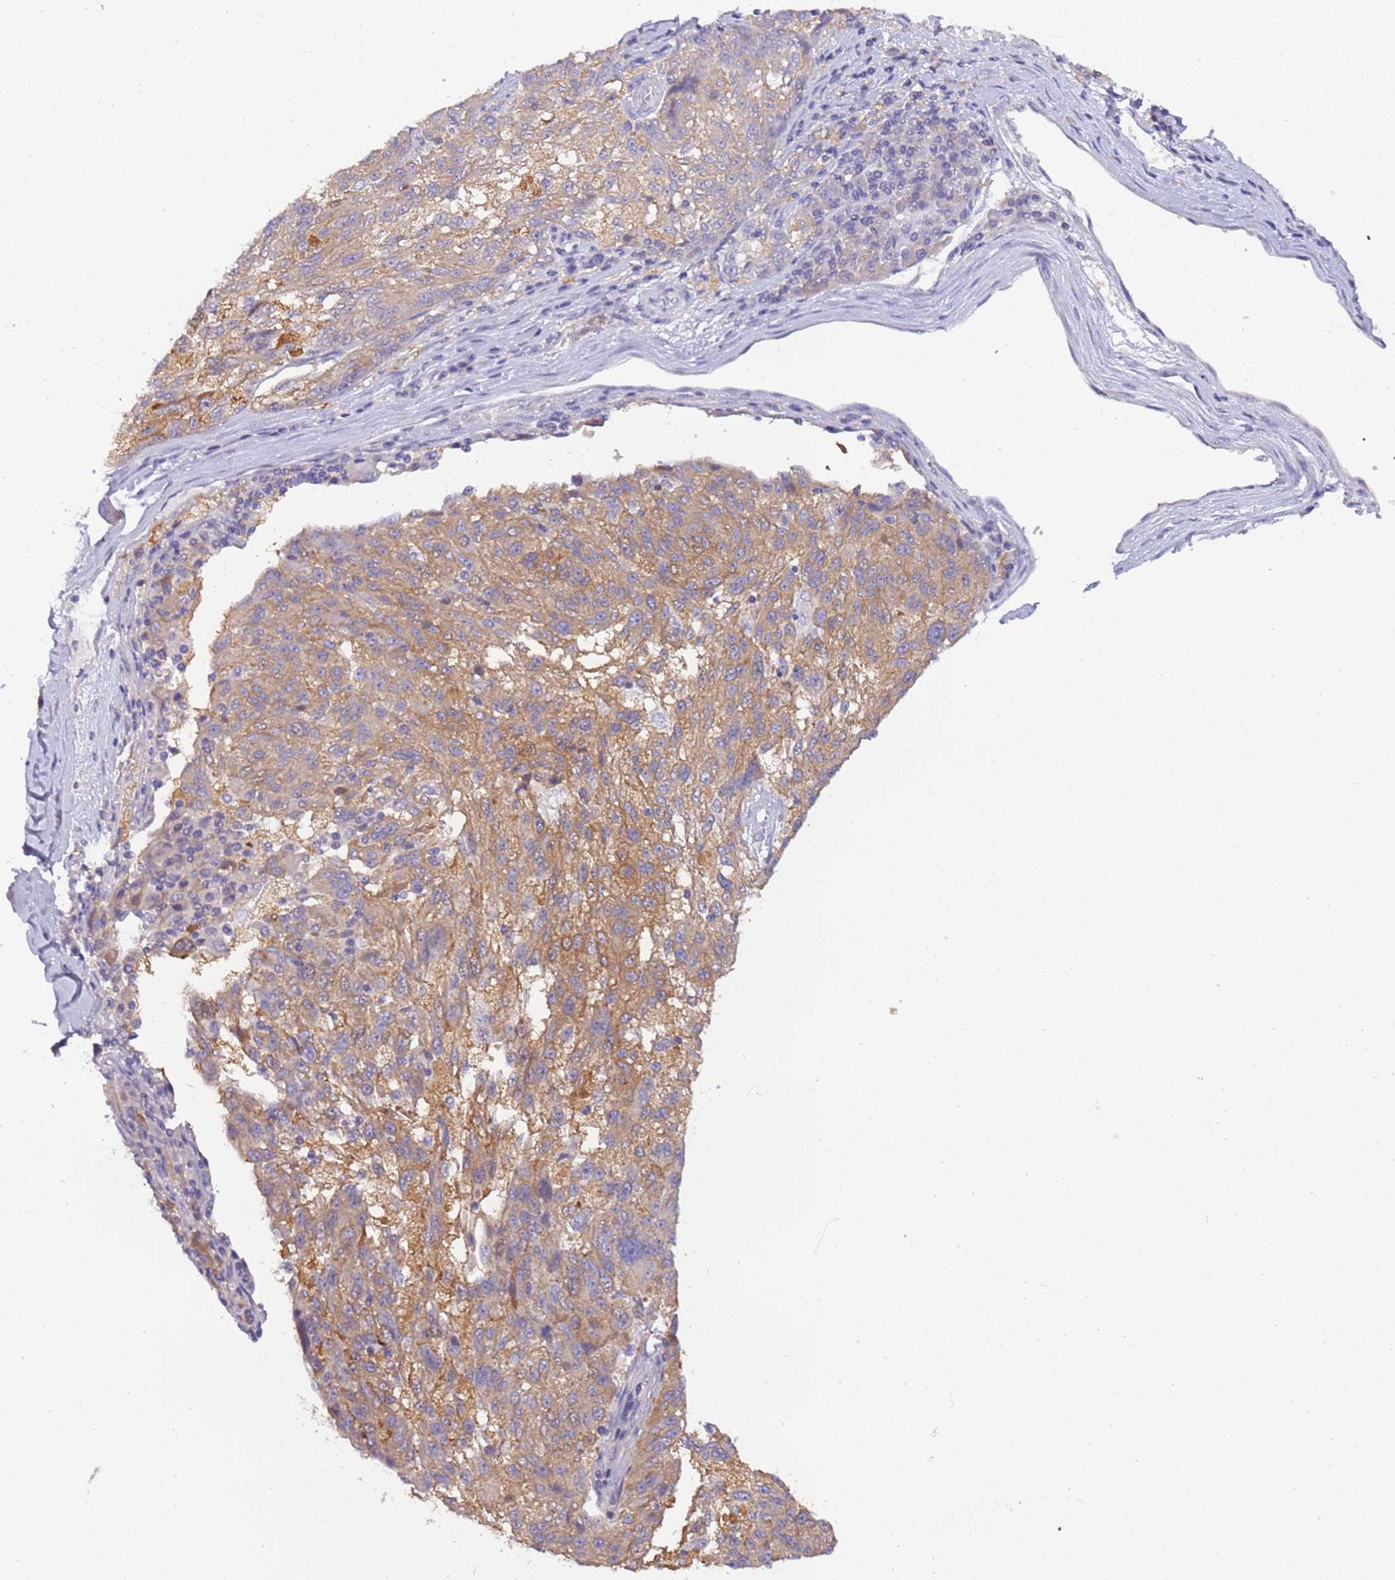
{"staining": {"intensity": "moderate", "quantity": ">75%", "location": "cytoplasmic/membranous"}, "tissue": "melanoma", "cell_type": "Tumor cells", "image_type": "cancer", "snomed": [{"axis": "morphology", "description": "Malignant melanoma, NOS"}, {"axis": "topography", "description": "Skin"}], "caption": "Malignant melanoma stained with IHC shows moderate cytoplasmic/membranous expression in approximately >75% of tumor cells.", "gene": "STIP1", "patient": {"sex": "male", "age": 53}}